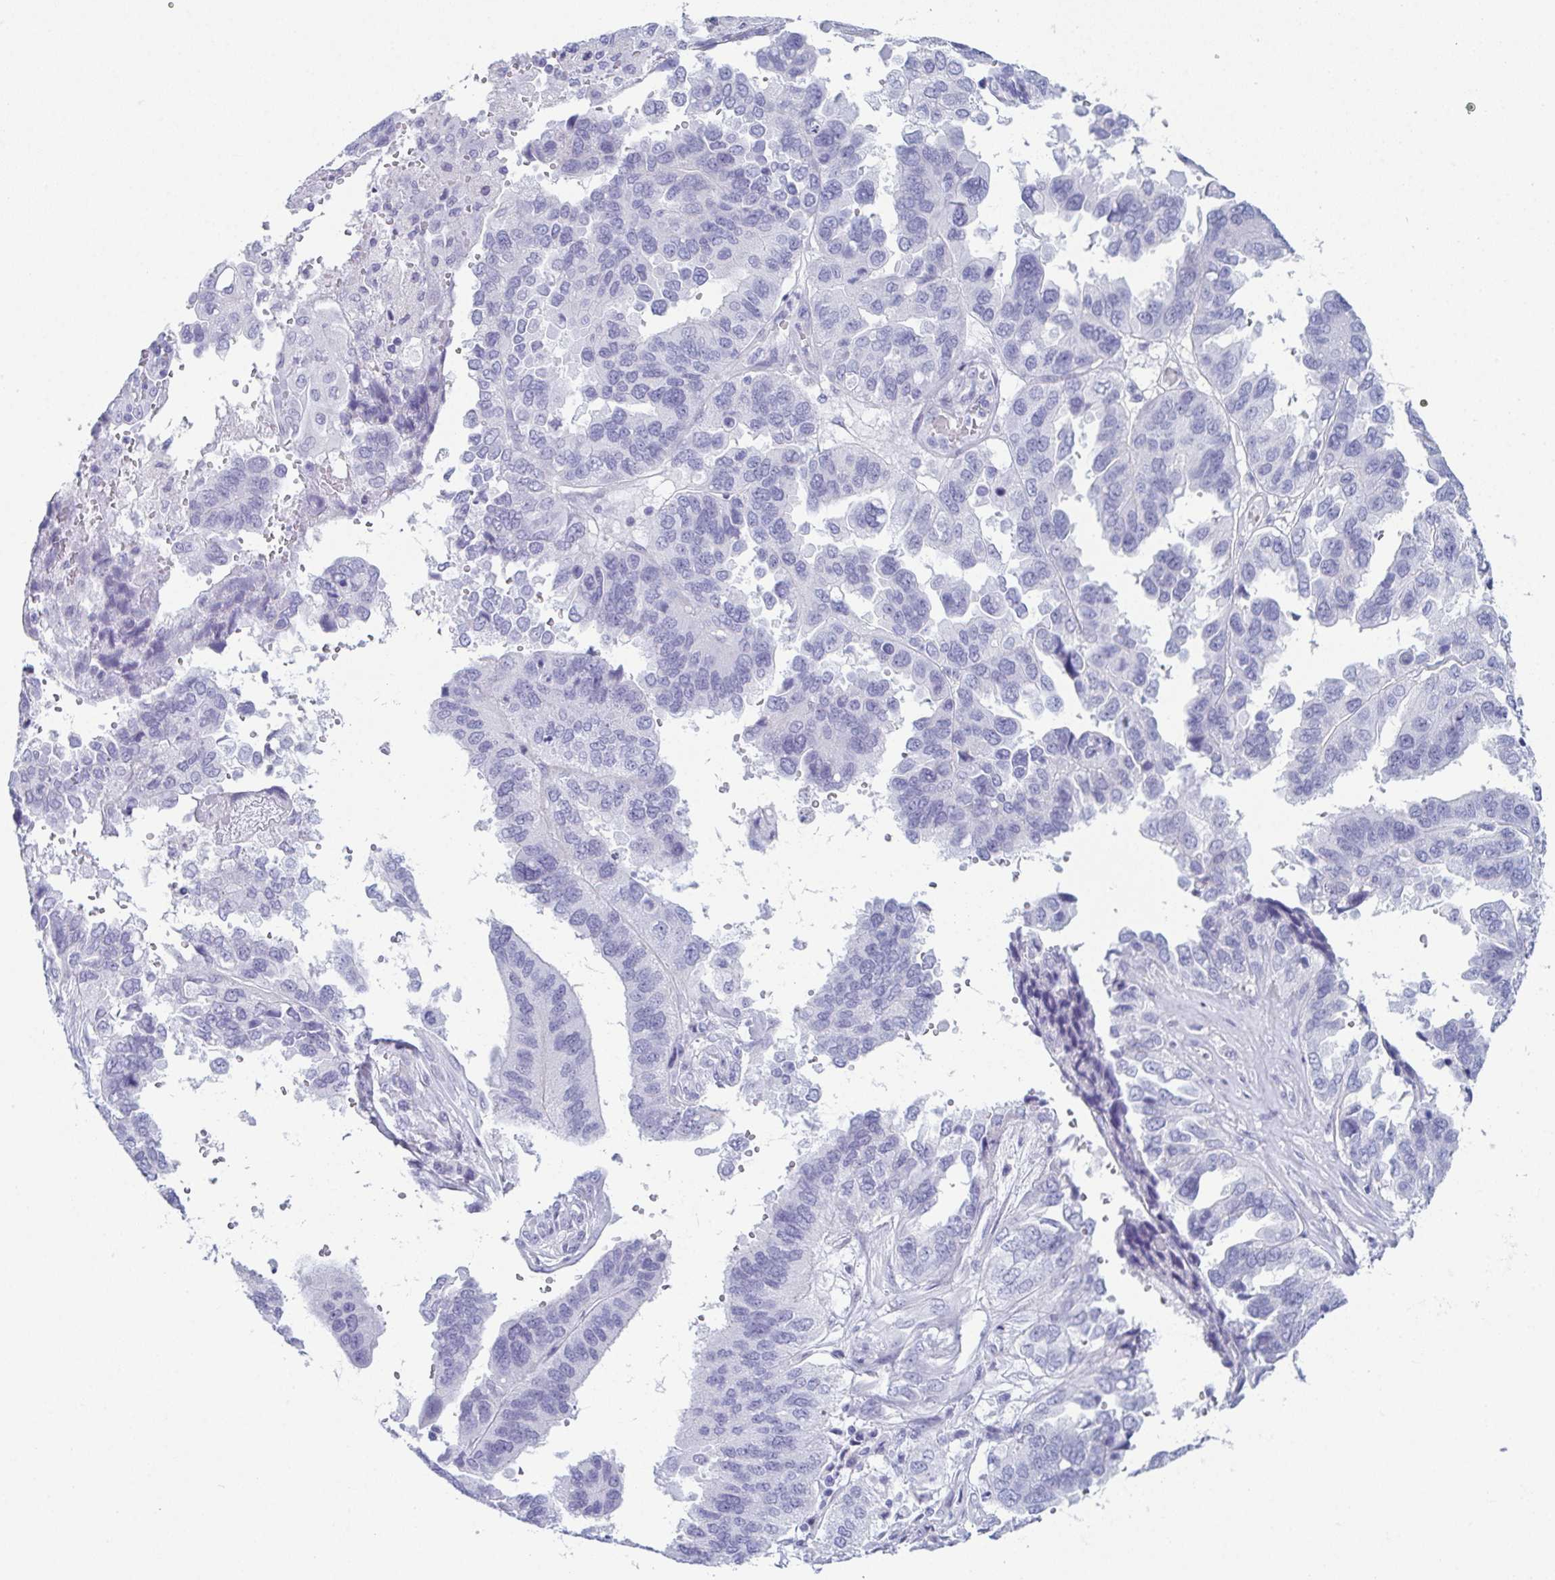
{"staining": {"intensity": "negative", "quantity": "none", "location": "none"}, "tissue": "ovarian cancer", "cell_type": "Tumor cells", "image_type": "cancer", "snomed": [{"axis": "morphology", "description": "Cystadenocarcinoma, serous, NOS"}, {"axis": "topography", "description": "Ovary"}], "caption": "Tumor cells show no significant staining in ovarian cancer (serous cystadenocarcinoma).", "gene": "ENKUR", "patient": {"sex": "female", "age": 79}}